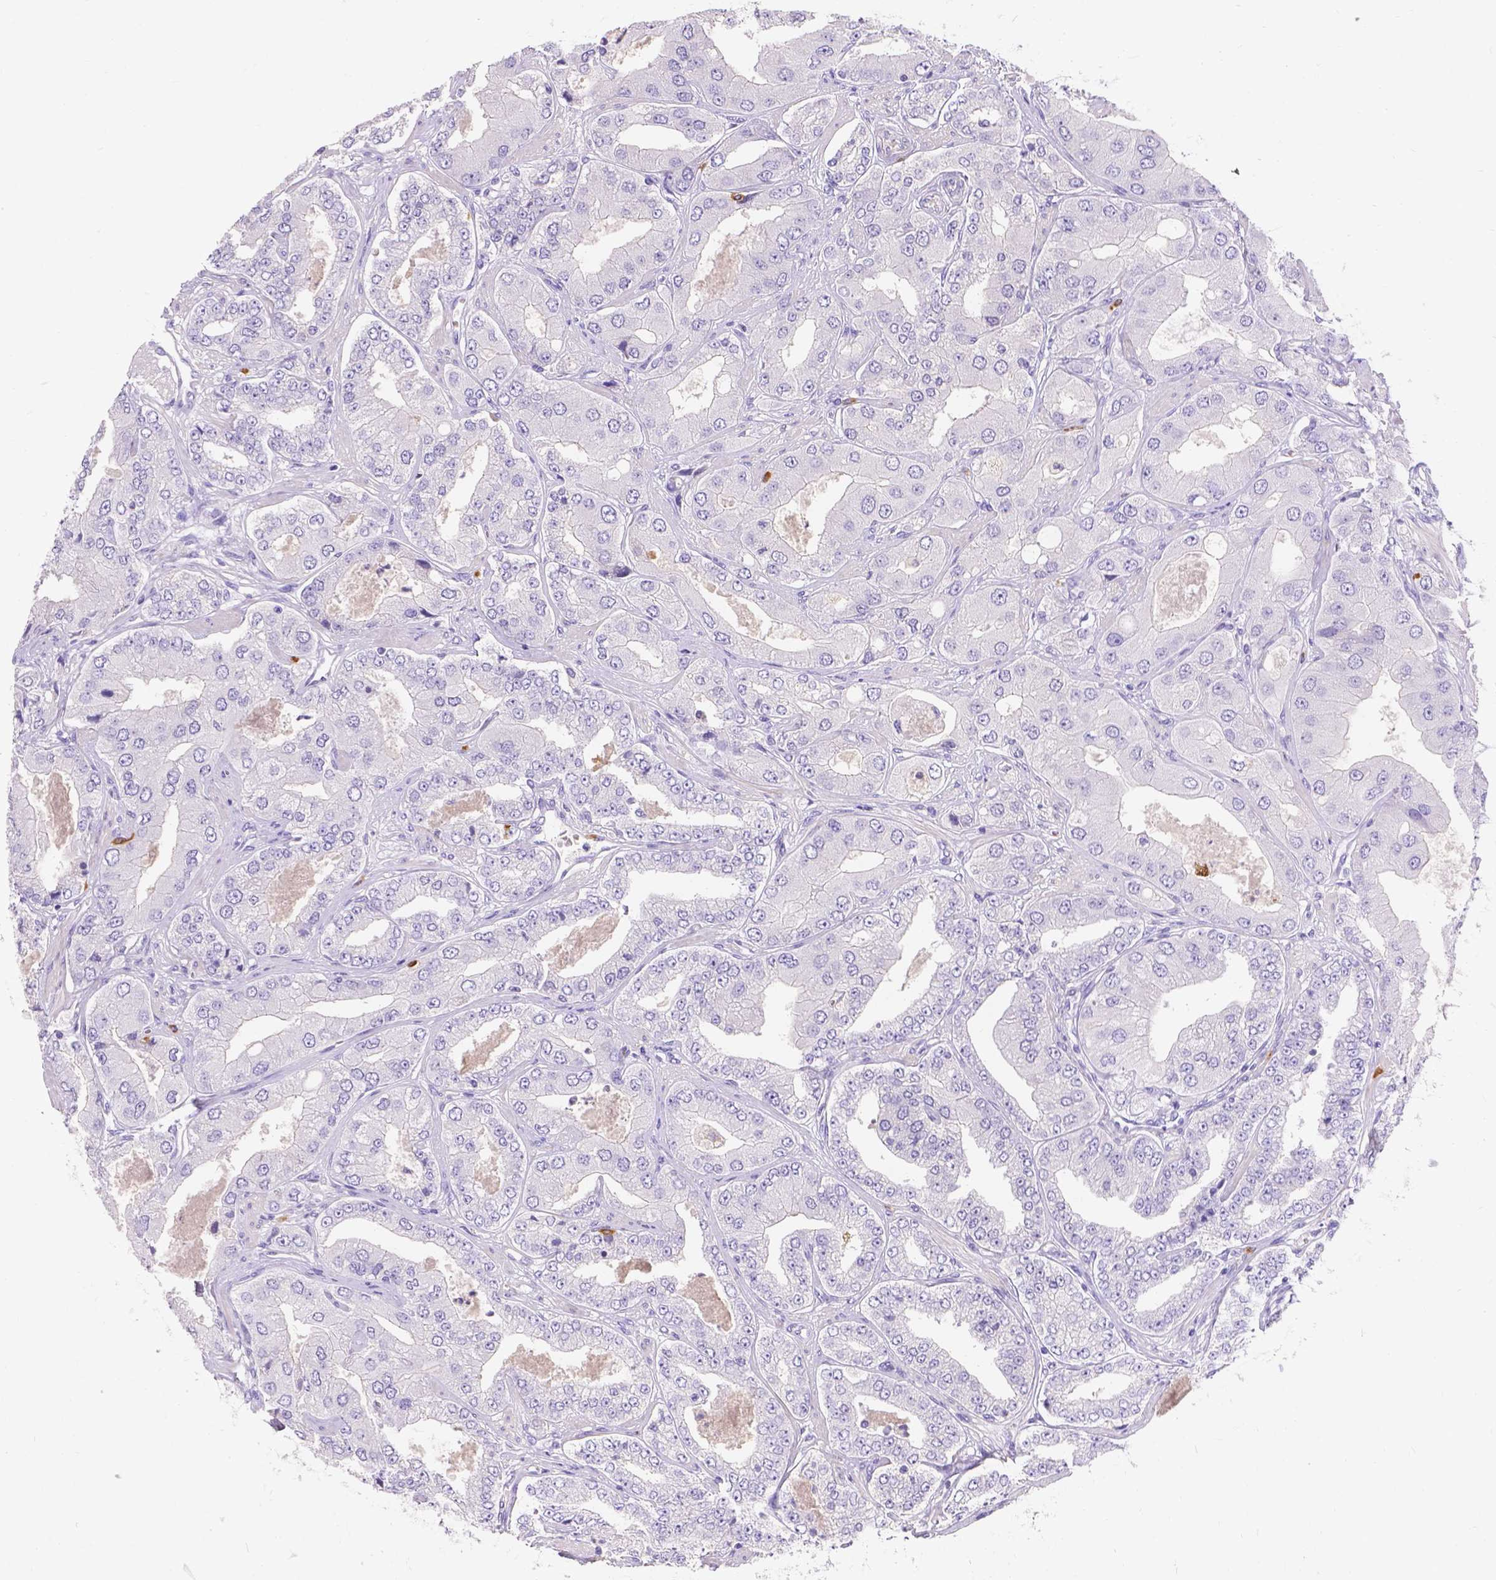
{"staining": {"intensity": "negative", "quantity": "none", "location": "none"}, "tissue": "prostate cancer", "cell_type": "Tumor cells", "image_type": "cancer", "snomed": [{"axis": "morphology", "description": "Adenocarcinoma, Low grade"}, {"axis": "topography", "description": "Prostate"}], "caption": "Tumor cells show no significant protein expression in low-grade adenocarcinoma (prostate).", "gene": "GNRHR", "patient": {"sex": "male", "age": 60}}